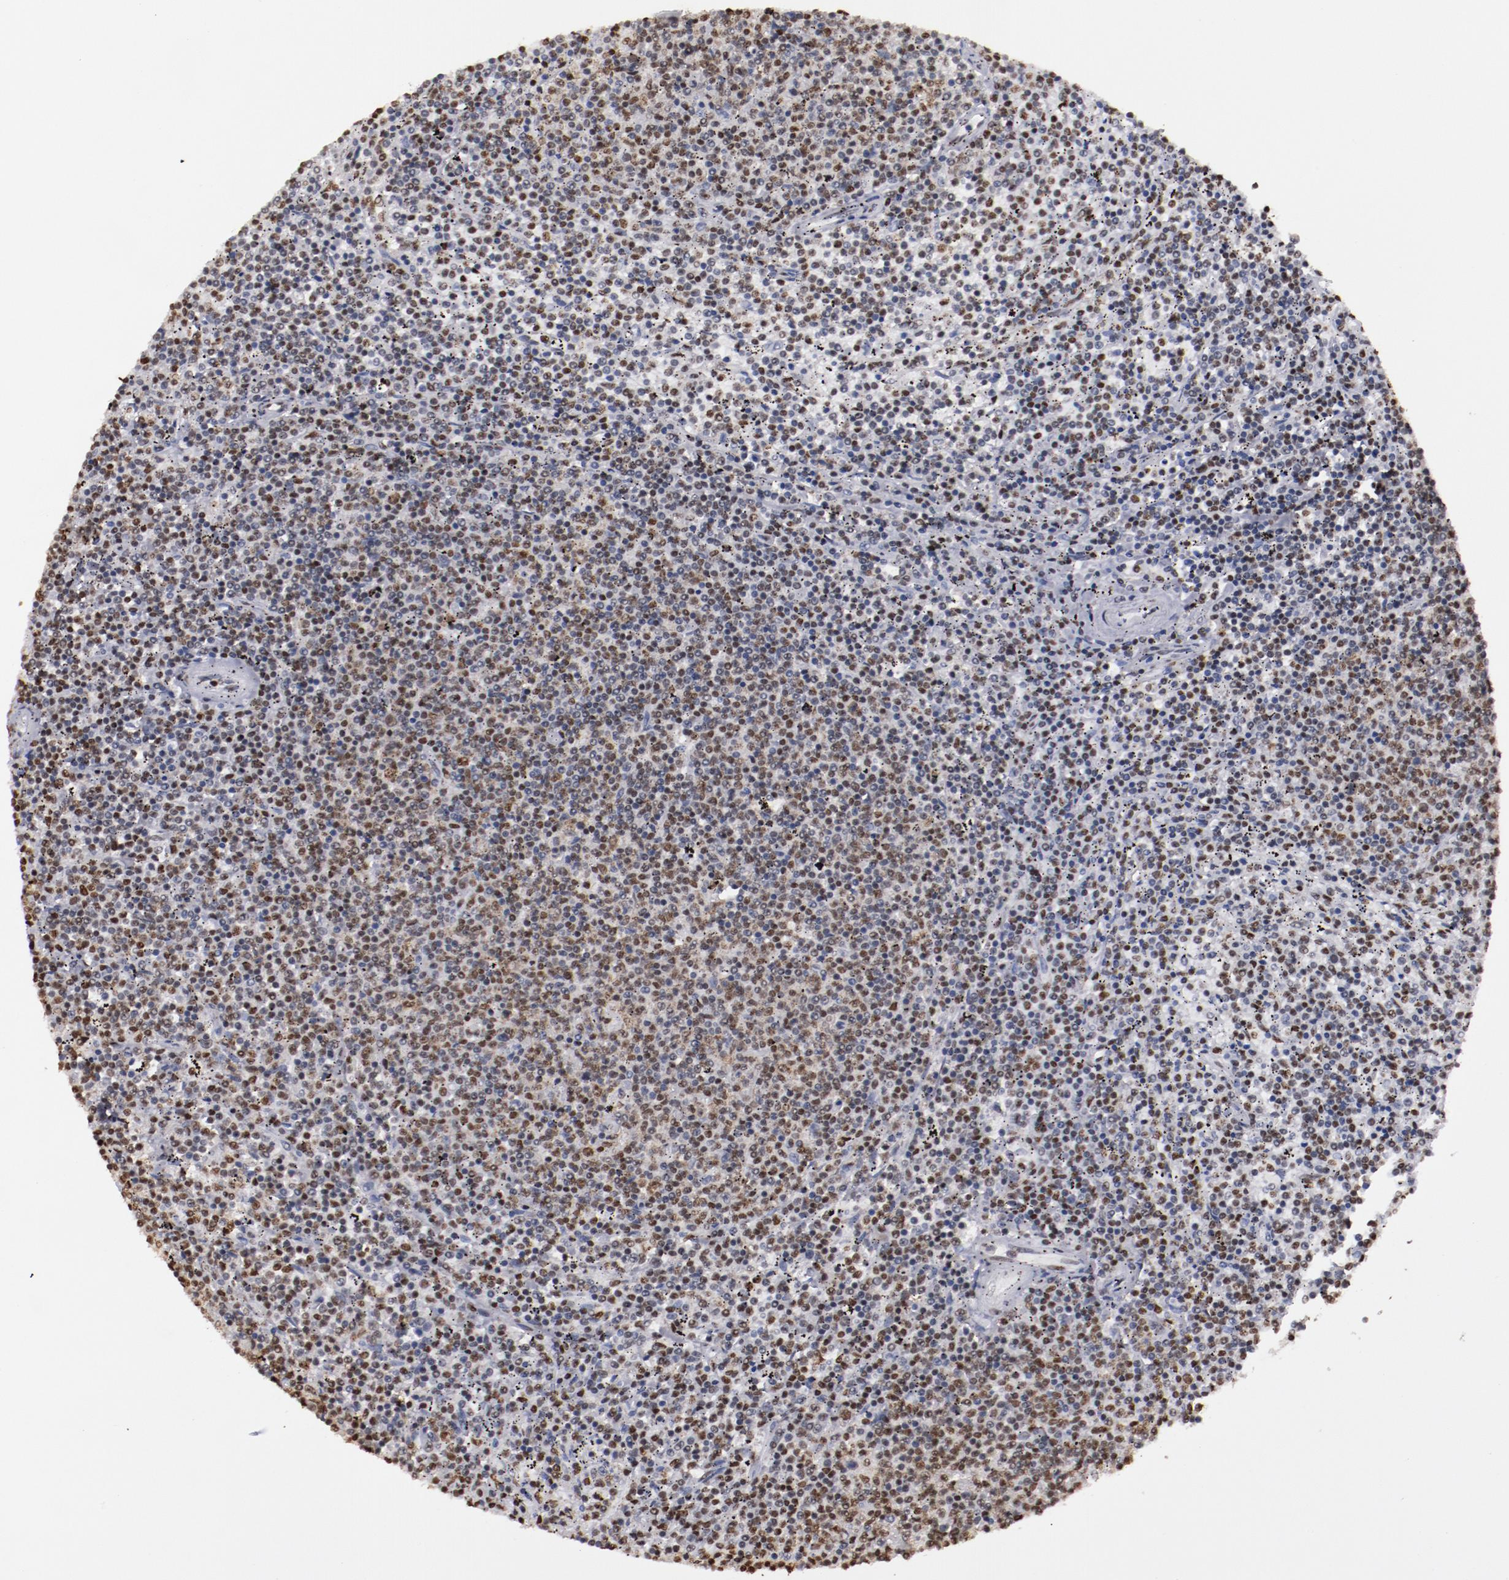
{"staining": {"intensity": "strong", "quantity": ">75%", "location": "nuclear"}, "tissue": "lymphoma", "cell_type": "Tumor cells", "image_type": "cancer", "snomed": [{"axis": "morphology", "description": "Malignant lymphoma, non-Hodgkin's type, Low grade"}, {"axis": "topography", "description": "Spleen"}], "caption": "The photomicrograph reveals immunohistochemical staining of malignant lymphoma, non-Hodgkin's type (low-grade). There is strong nuclear positivity is identified in approximately >75% of tumor cells.", "gene": "HNRNPA2B1", "patient": {"sex": "female", "age": 50}}